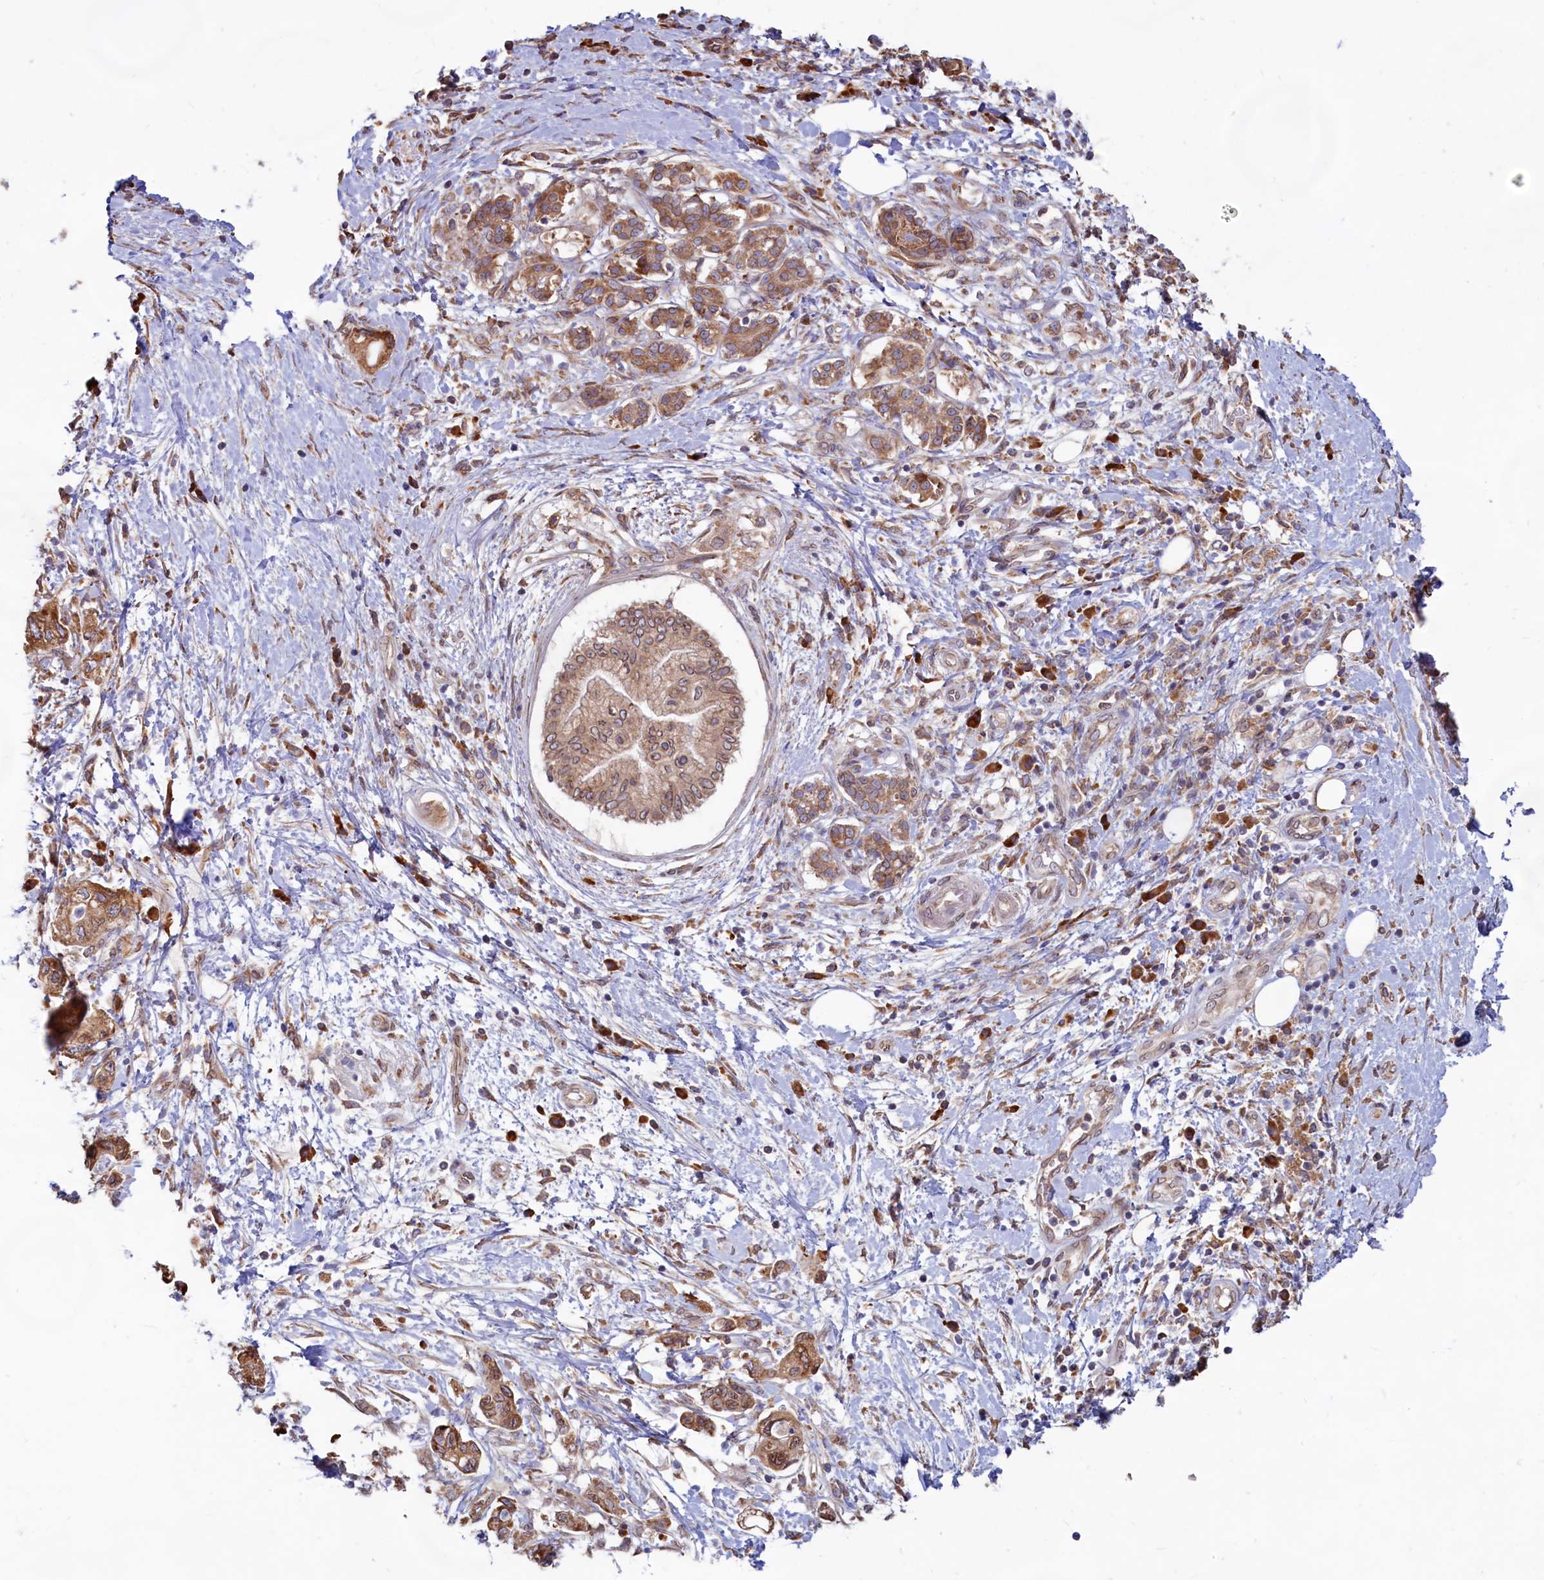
{"staining": {"intensity": "moderate", "quantity": ">75%", "location": "cytoplasmic/membranous"}, "tissue": "pancreatic cancer", "cell_type": "Tumor cells", "image_type": "cancer", "snomed": [{"axis": "morphology", "description": "Adenocarcinoma, NOS"}, {"axis": "topography", "description": "Pancreas"}], "caption": "About >75% of tumor cells in pancreatic adenocarcinoma reveal moderate cytoplasmic/membranous protein expression as visualized by brown immunohistochemical staining.", "gene": "TBC1D19", "patient": {"sex": "female", "age": 73}}